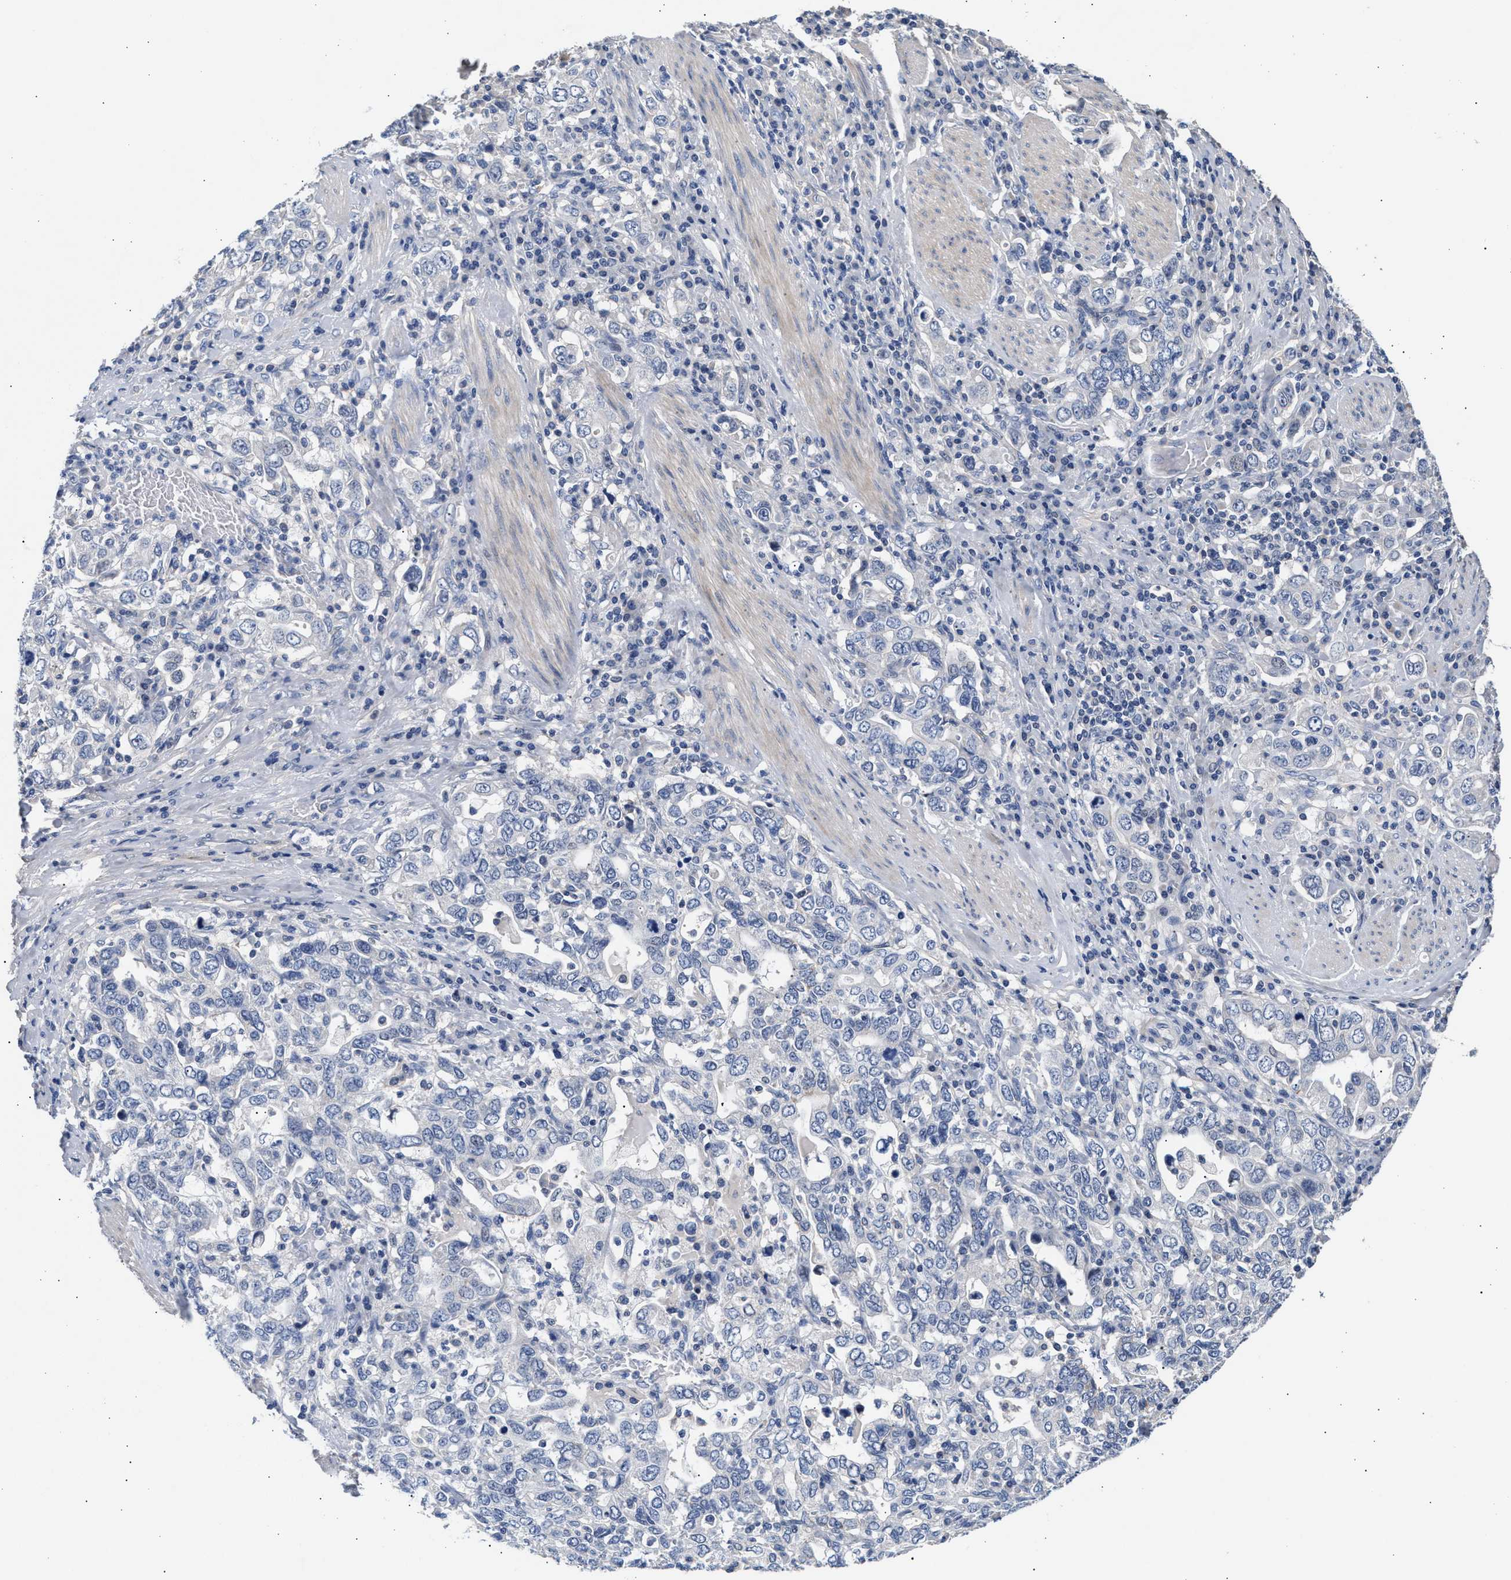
{"staining": {"intensity": "negative", "quantity": "none", "location": "none"}, "tissue": "stomach cancer", "cell_type": "Tumor cells", "image_type": "cancer", "snomed": [{"axis": "morphology", "description": "Adenocarcinoma, NOS"}, {"axis": "topography", "description": "Stomach, upper"}], "caption": "The image demonstrates no significant staining in tumor cells of stomach cancer. (DAB IHC, high magnification).", "gene": "ACTL7B", "patient": {"sex": "male", "age": 62}}